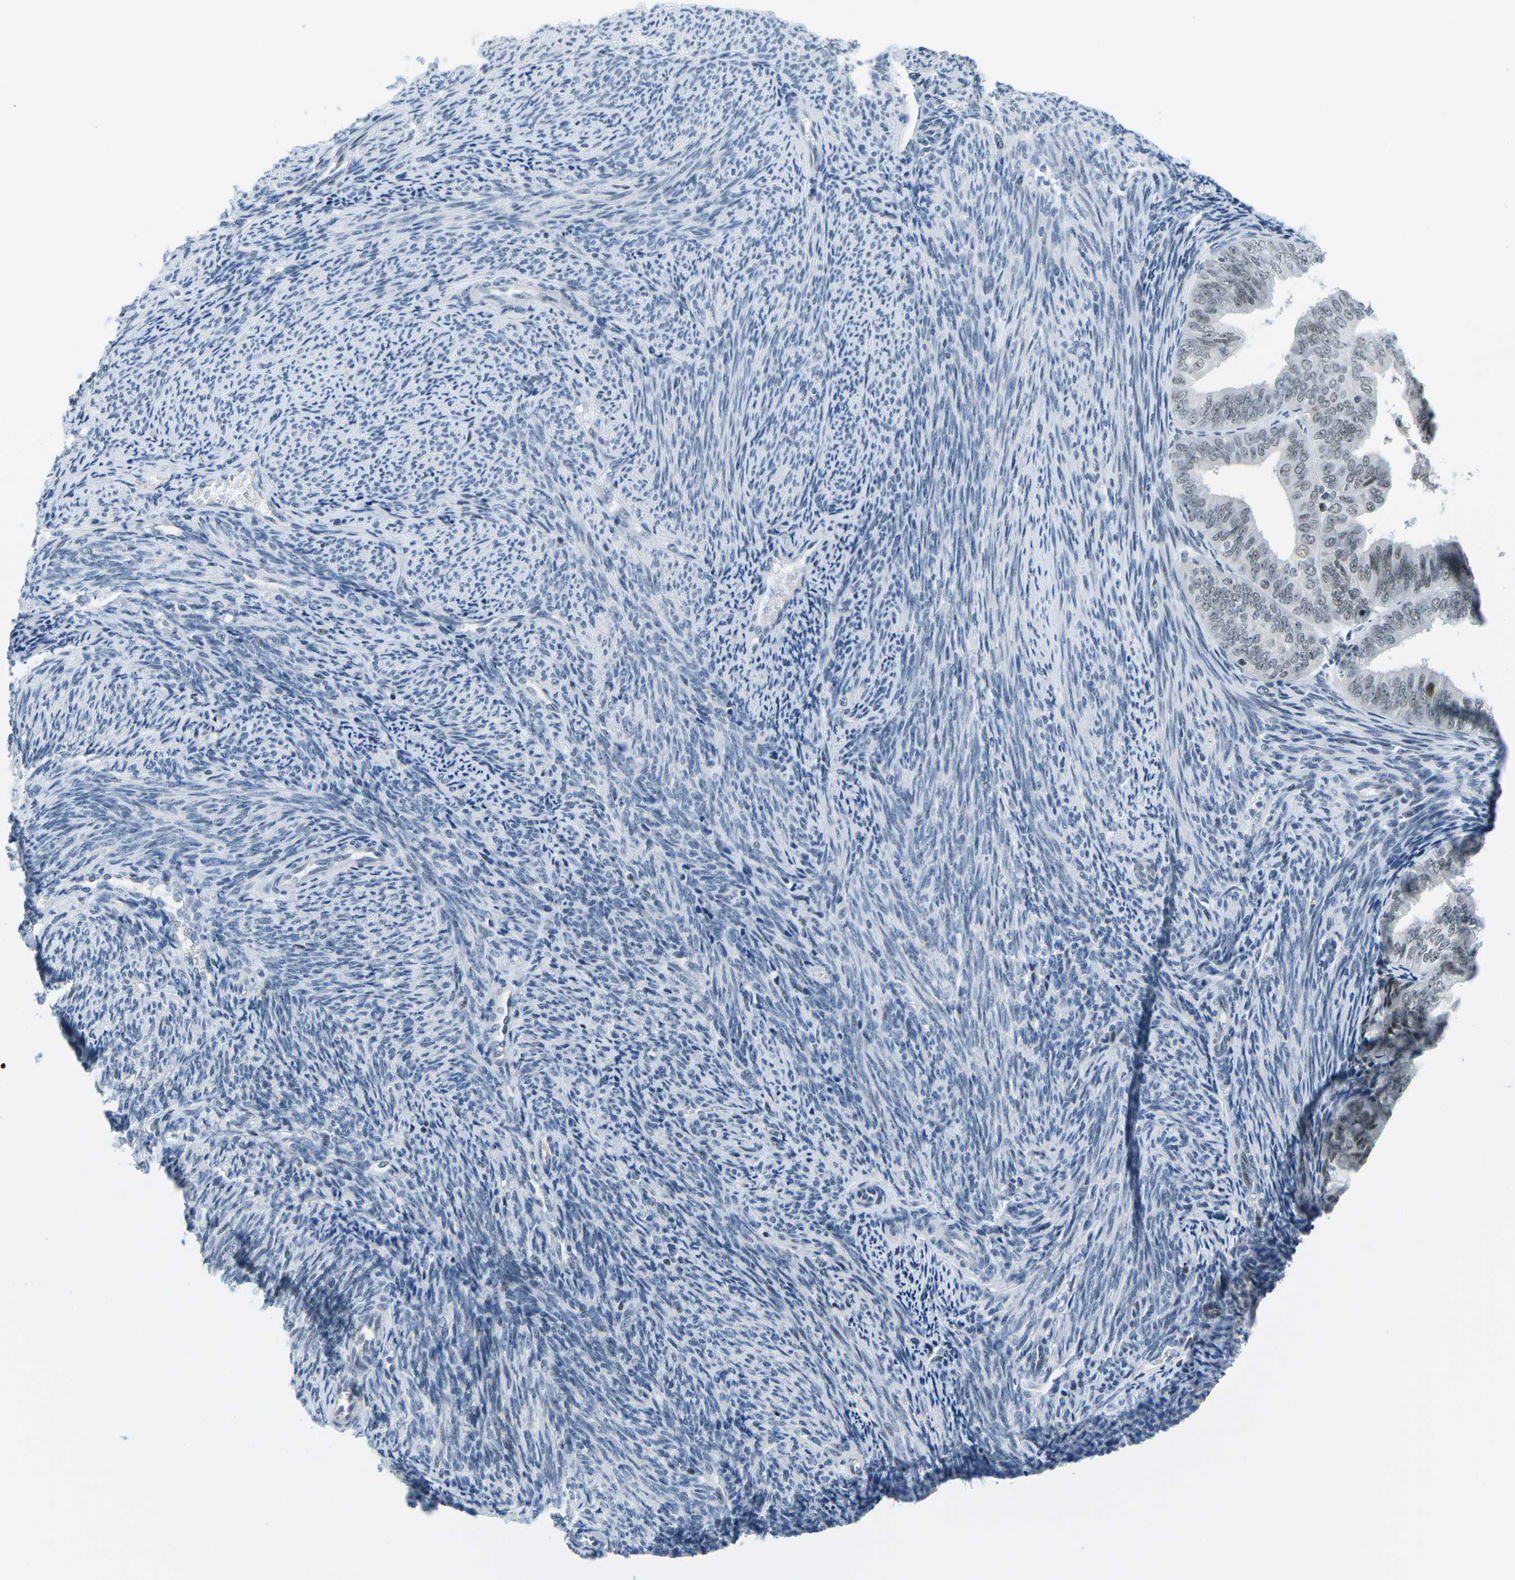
{"staining": {"intensity": "weak", "quantity": "25%-75%", "location": "nuclear"}, "tissue": "endometrial cancer", "cell_type": "Tumor cells", "image_type": "cancer", "snomed": [{"axis": "morphology", "description": "Adenocarcinoma, NOS"}, {"axis": "topography", "description": "Endometrium"}], "caption": "Immunohistochemical staining of human endometrial adenocarcinoma reveals low levels of weak nuclear positivity in approximately 25%-75% of tumor cells.", "gene": "PRPF8", "patient": {"sex": "female", "age": 63}}